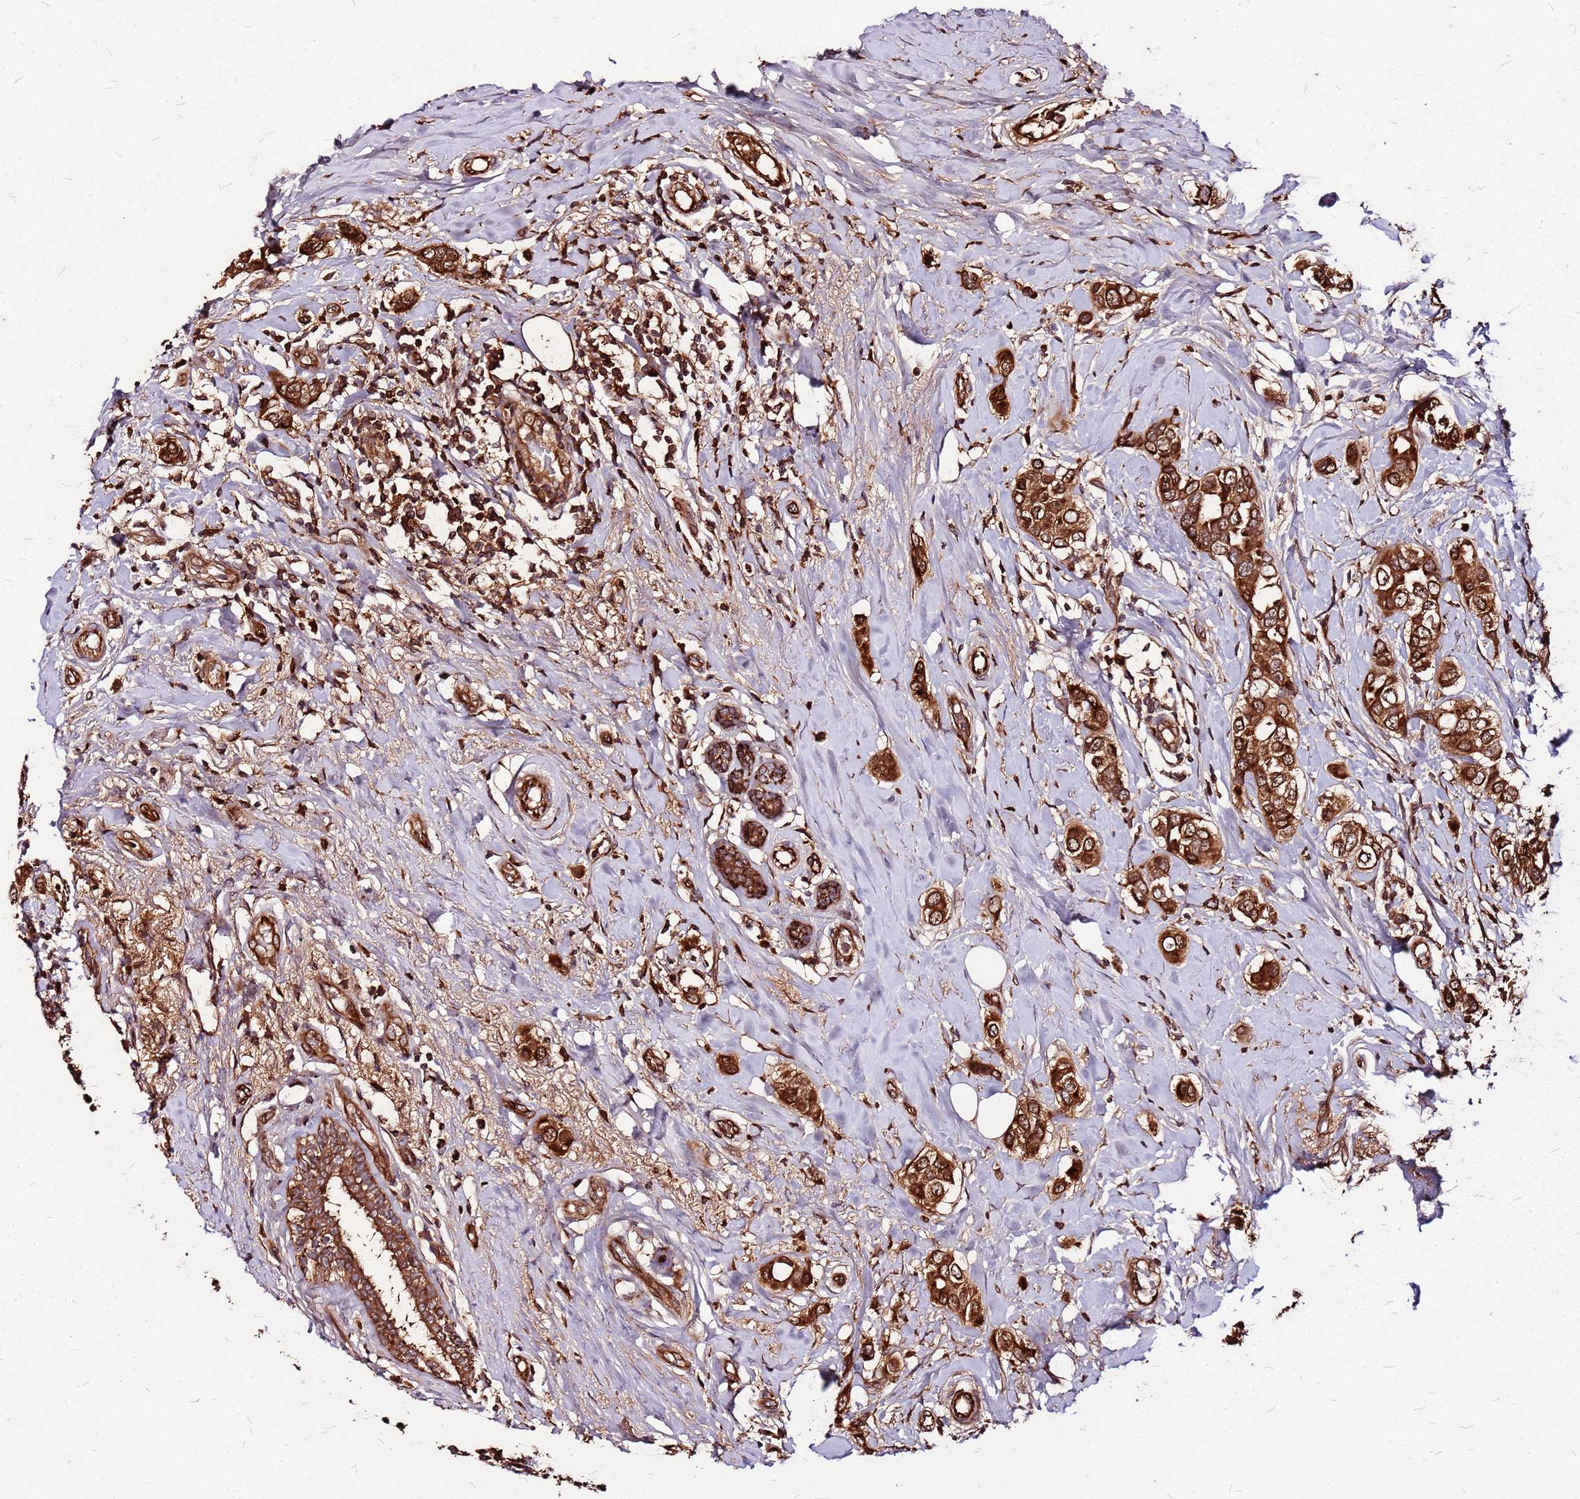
{"staining": {"intensity": "strong", "quantity": ">75%", "location": "cytoplasmic/membranous"}, "tissue": "breast cancer", "cell_type": "Tumor cells", "image_type": "cancer", "snomed": [{"axis": "morphology", "description": "Lobular carcinoma"}, {"axis": "topography", "description": "Breast"}], "caption": "This image reveals IHC staining of breast lobular carcinoma, with high strong cytoplasmic/membranous positivity in approximately >75% of tumor cells.", "gene": "LYPLAL1", "patient": {"sex": "female", "age": 51}}